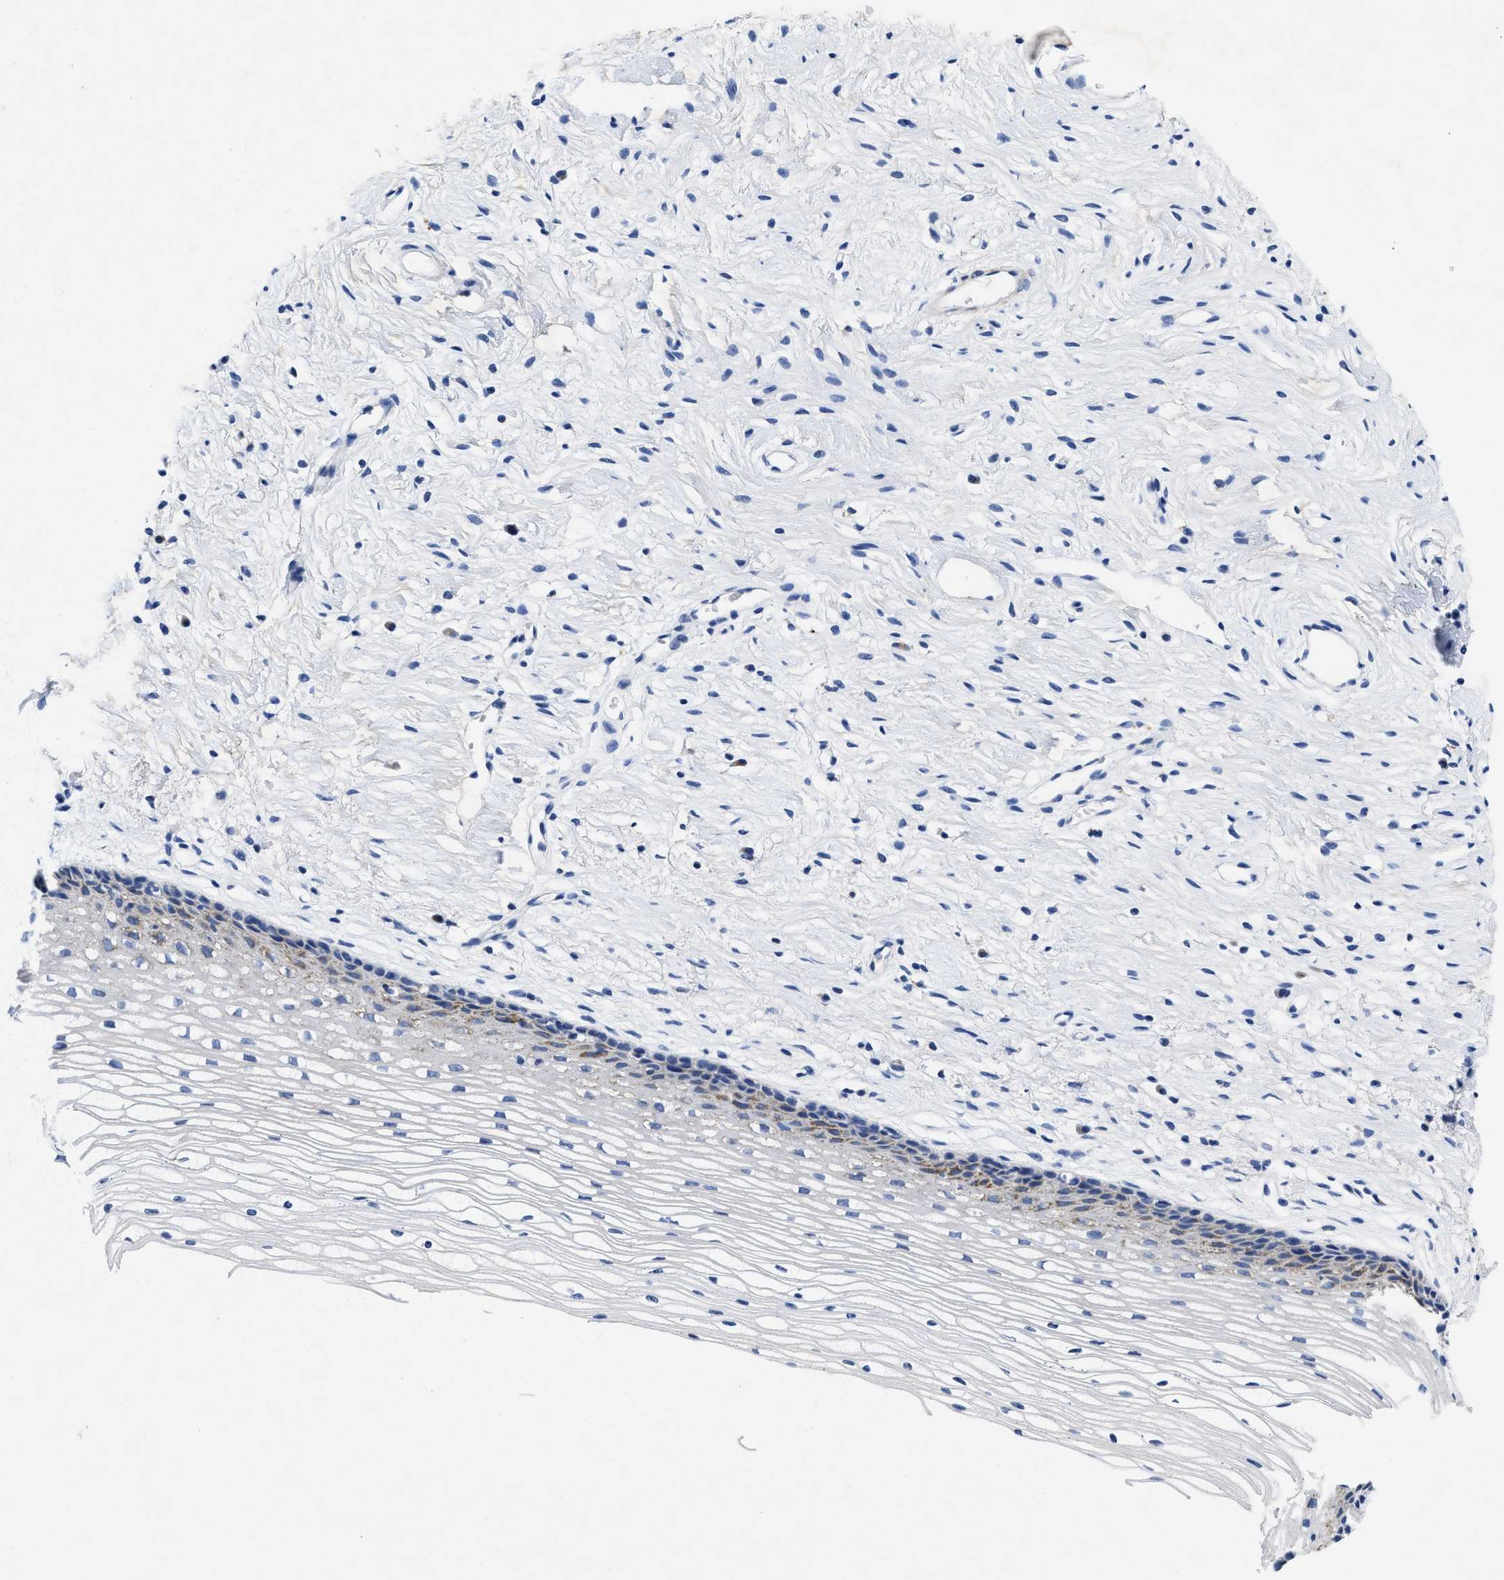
{"staining": {"intensity": "negative", "quantity": "none", "location": "none"}, "tissue": "cervix", "cell_type": "Glandular cells", "image_type": "normal", "snomed": [{"axis": "morphology", "description": "Normal tissue, NOS"}, {"axis": "topography", "description": "Cervix"}], "caption": "This is an IHC photomicrograph of benign cervix. There is no staining in glandular cells.", "gene": "TBRG4", "patient": {"sex": "female", "age": 77}}